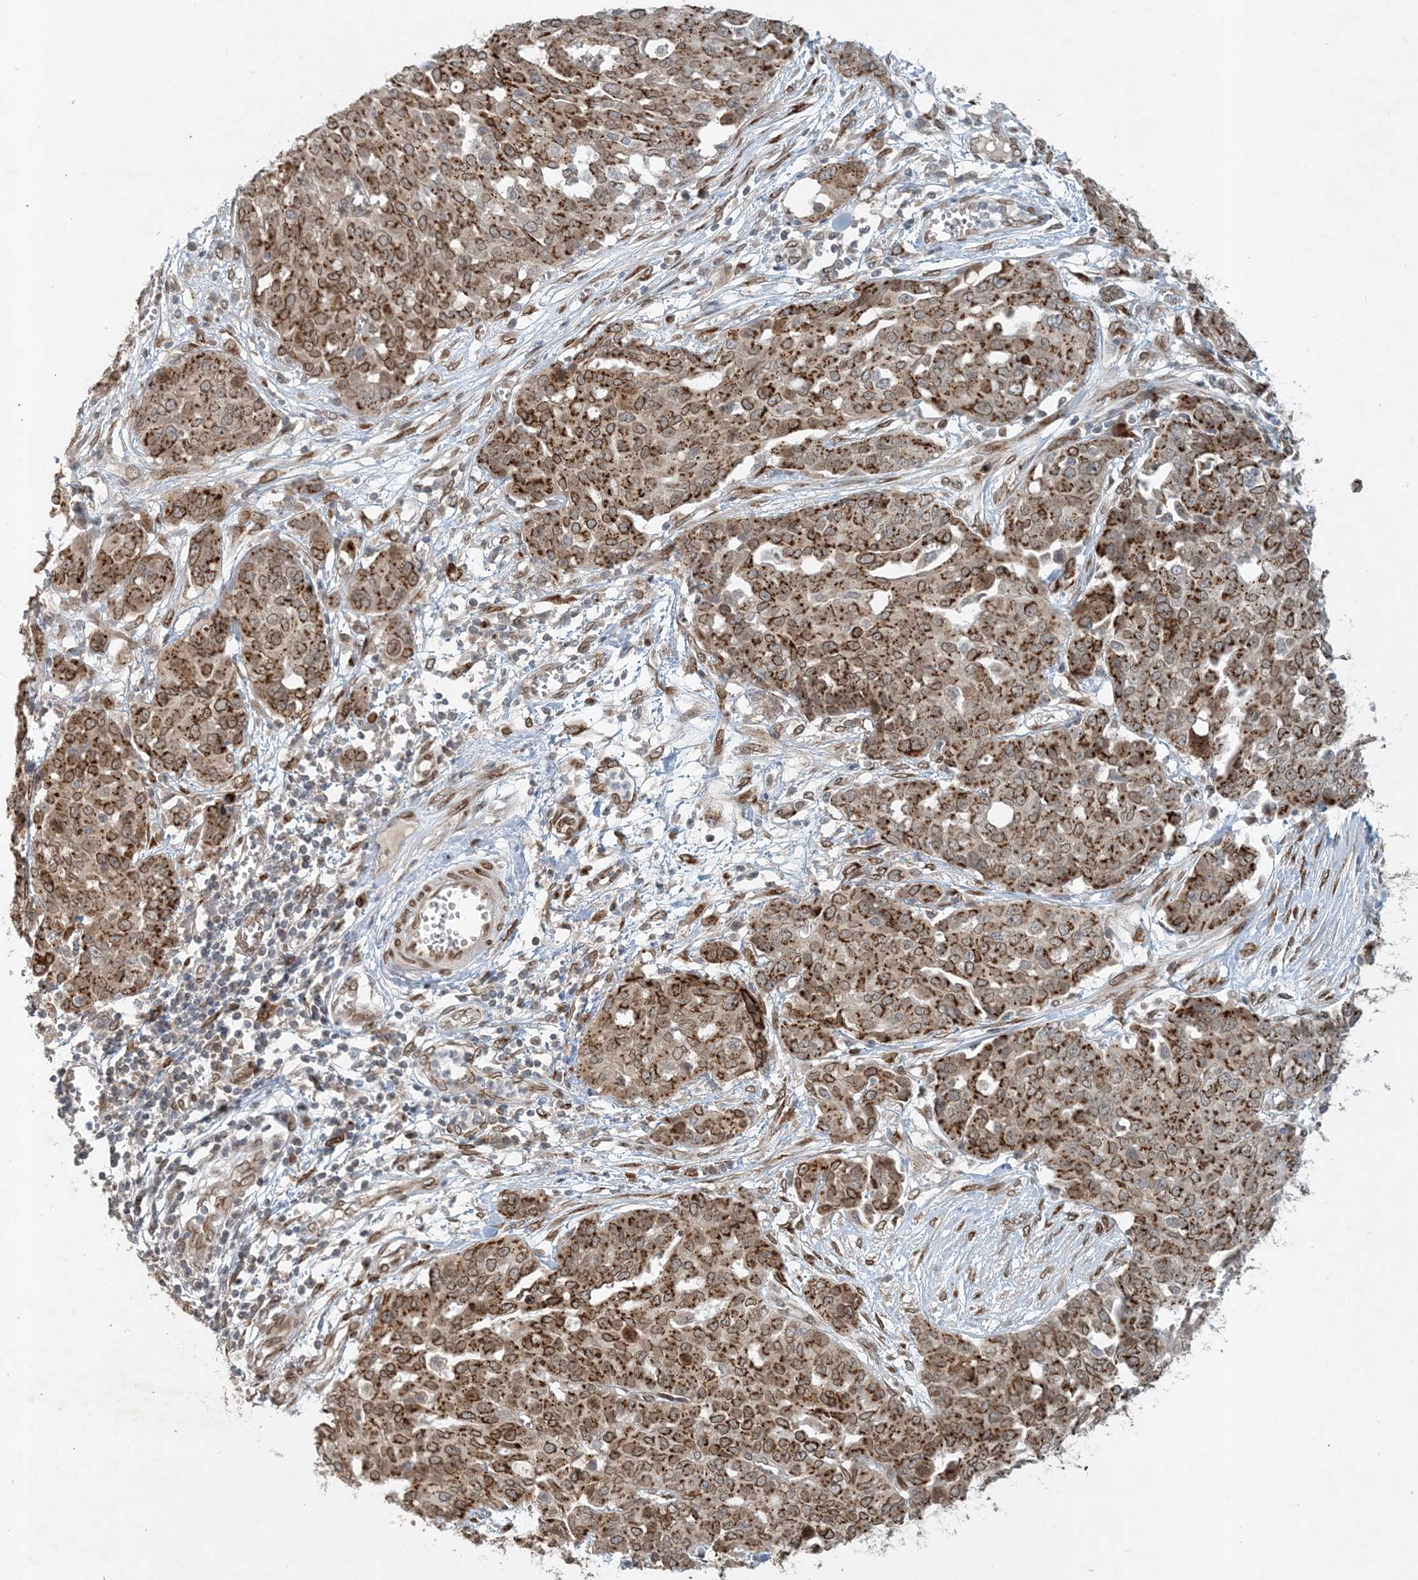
{"staining": {"intensity": "moderate", "quantity": ">75%", "location": "cytoplasmic/membranous"}, "tissue": "ovarian cancer", "cell_type": "Tumor cells", "image_type": "cancer", "snomed": [{"axis": "morphology", "description": "Cystadenocarcinoma, serous, NOS"}, {"axis": "topography", "description": "Soft tissue"}, {"axis": "topography", "description": "Ovary"}], "caption": "Immunohistochemical staining of human ovarian serous cystadenocarcinoma displays moderate cytoplasmic/membranous protein positivity in approximately >75% of tumor cells. (IHC, brightfield microscopy, high magnification).", "gene": "SLC35A2", "patient": {"sex": "female", "age": 57}}